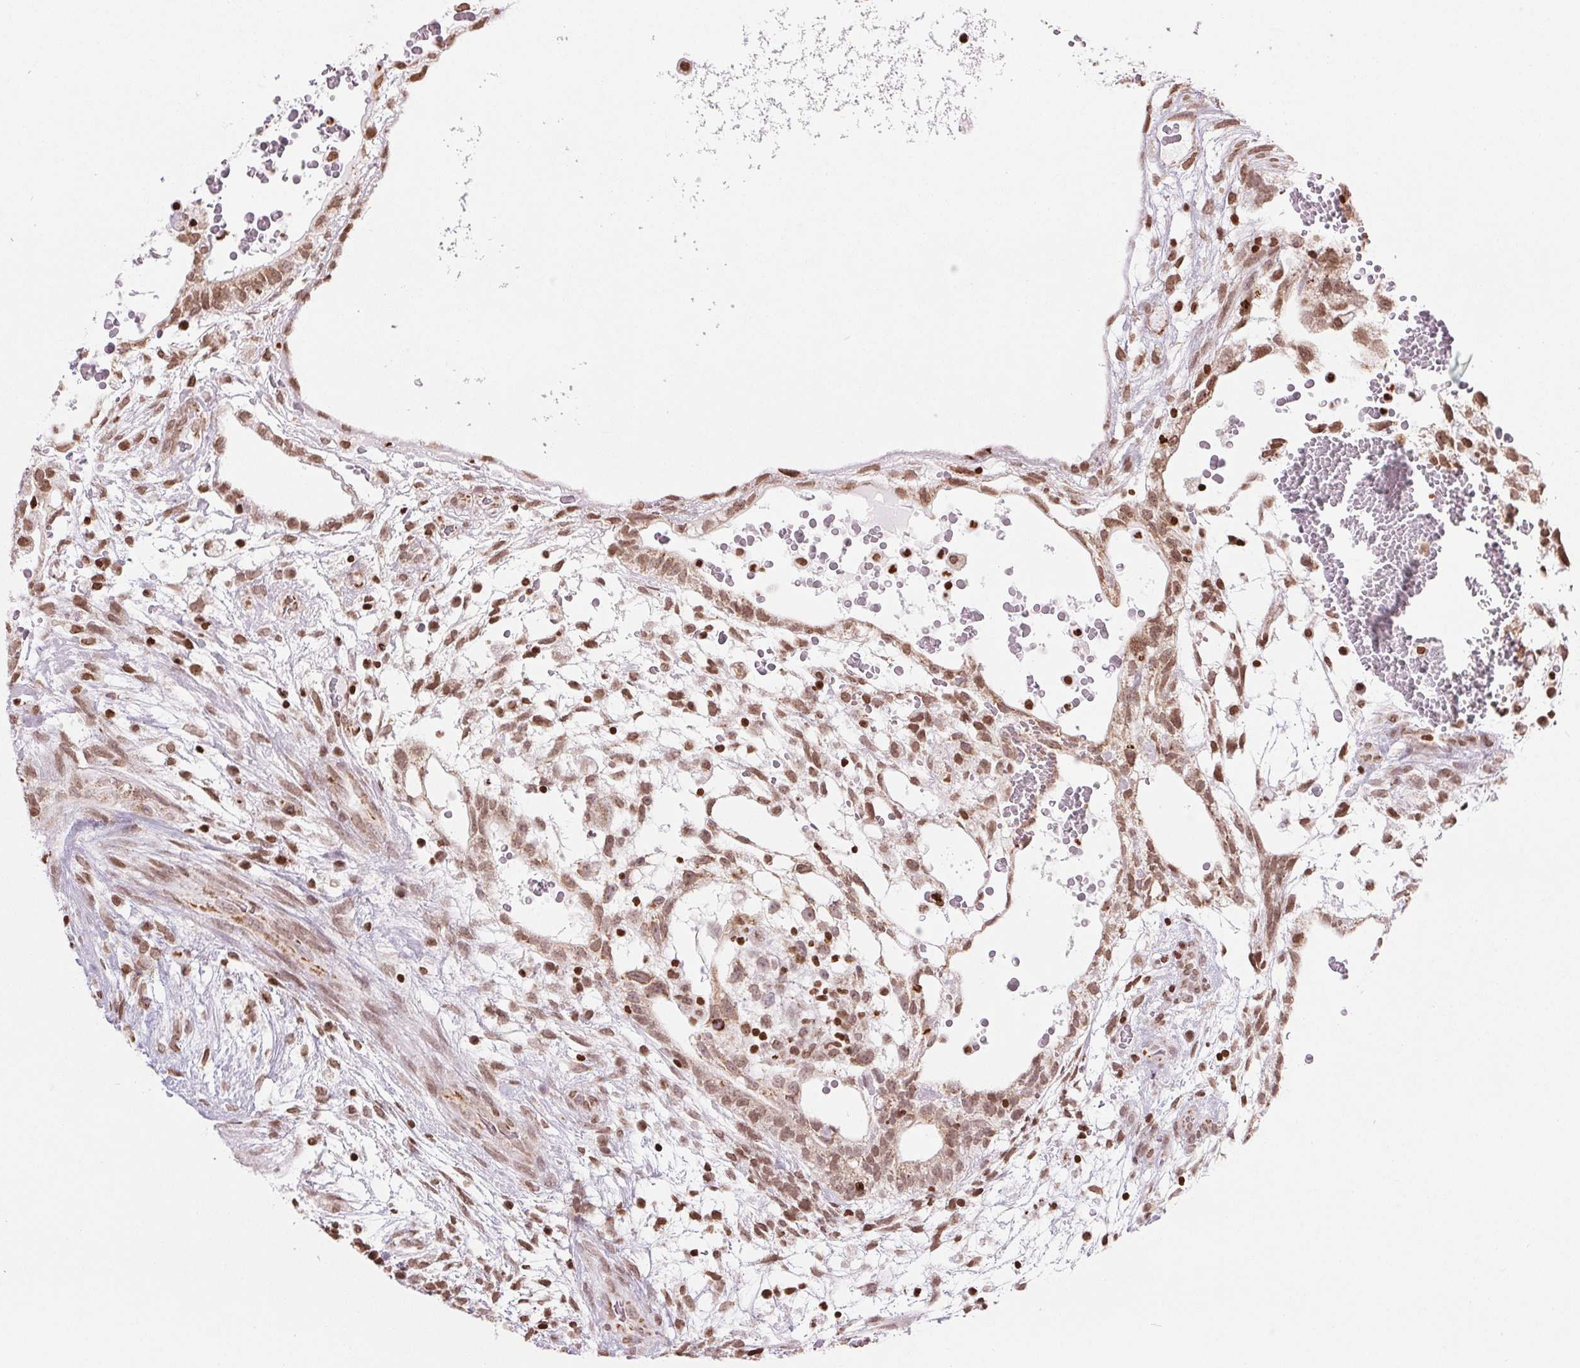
{"staining": {"intensity": "moderate", "quantity": ">75%", "location": "nuclear"}, "tissue": "testis cancer", "cell_type": "Tumor cells", "image_type": "cancer", "snomed": [{"axis": "morphology", "description": "Normal tissue, NOS"}, {"axis": "morphology", "description": "Carcinoma, Embryonal, NOS"}, {"axis": "topography", "description": "Testis"}], "caption": "The immunohistochemical stain labels moderate nuclear staining in tumor cells of embryonal carcinoma (testis) tissue. Using DAB (brown) and hematoxylin (blue) stains, captured at high magnification using brightfield microscopy.", "gene": "SMIM12", "patient": {"sex": "male", "age": 32}}